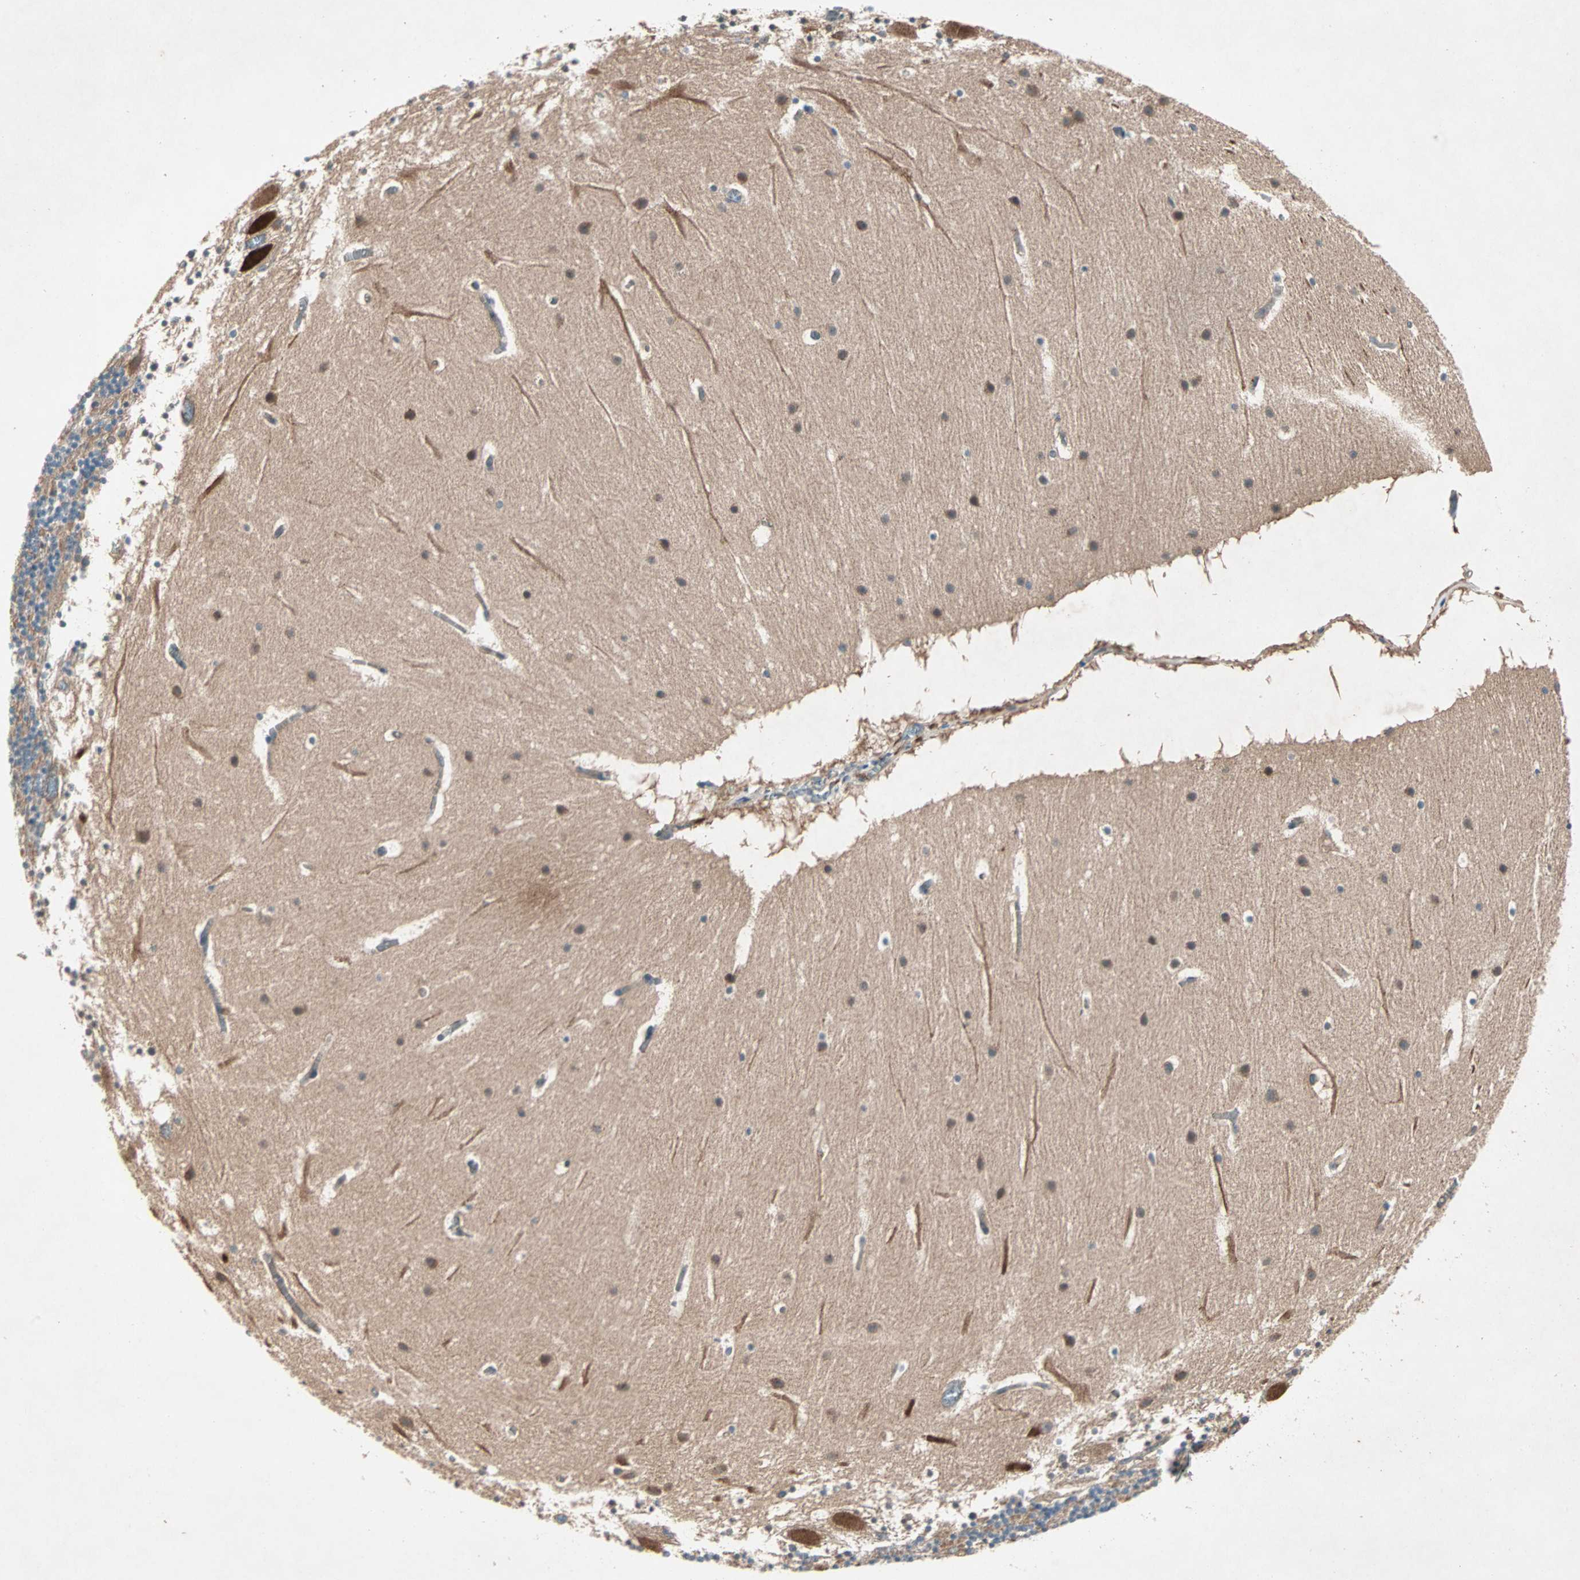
{"staining": {"intensity": "moderate", "quantity": ">75%", "location": "cytoplasmic/membranous"}, "tissue": "cerebellum", "cell_type": "Cells in granular layer", "image_type": "normal", "snomed": [{"axis": "morphology", "description": "Normal tissue, NOS"}, {"axis": "topography", "description": "Cerebellum"}], "caption": "Protein staining by immunohistochemistry (IHC) exhibits moderate cytoplasmic/membranous expression in approximately >75% of cells in granular layer in unremarkable cerebellum.", "gene": "SDSL", "patient": {"sex": "male", "age": 45}}